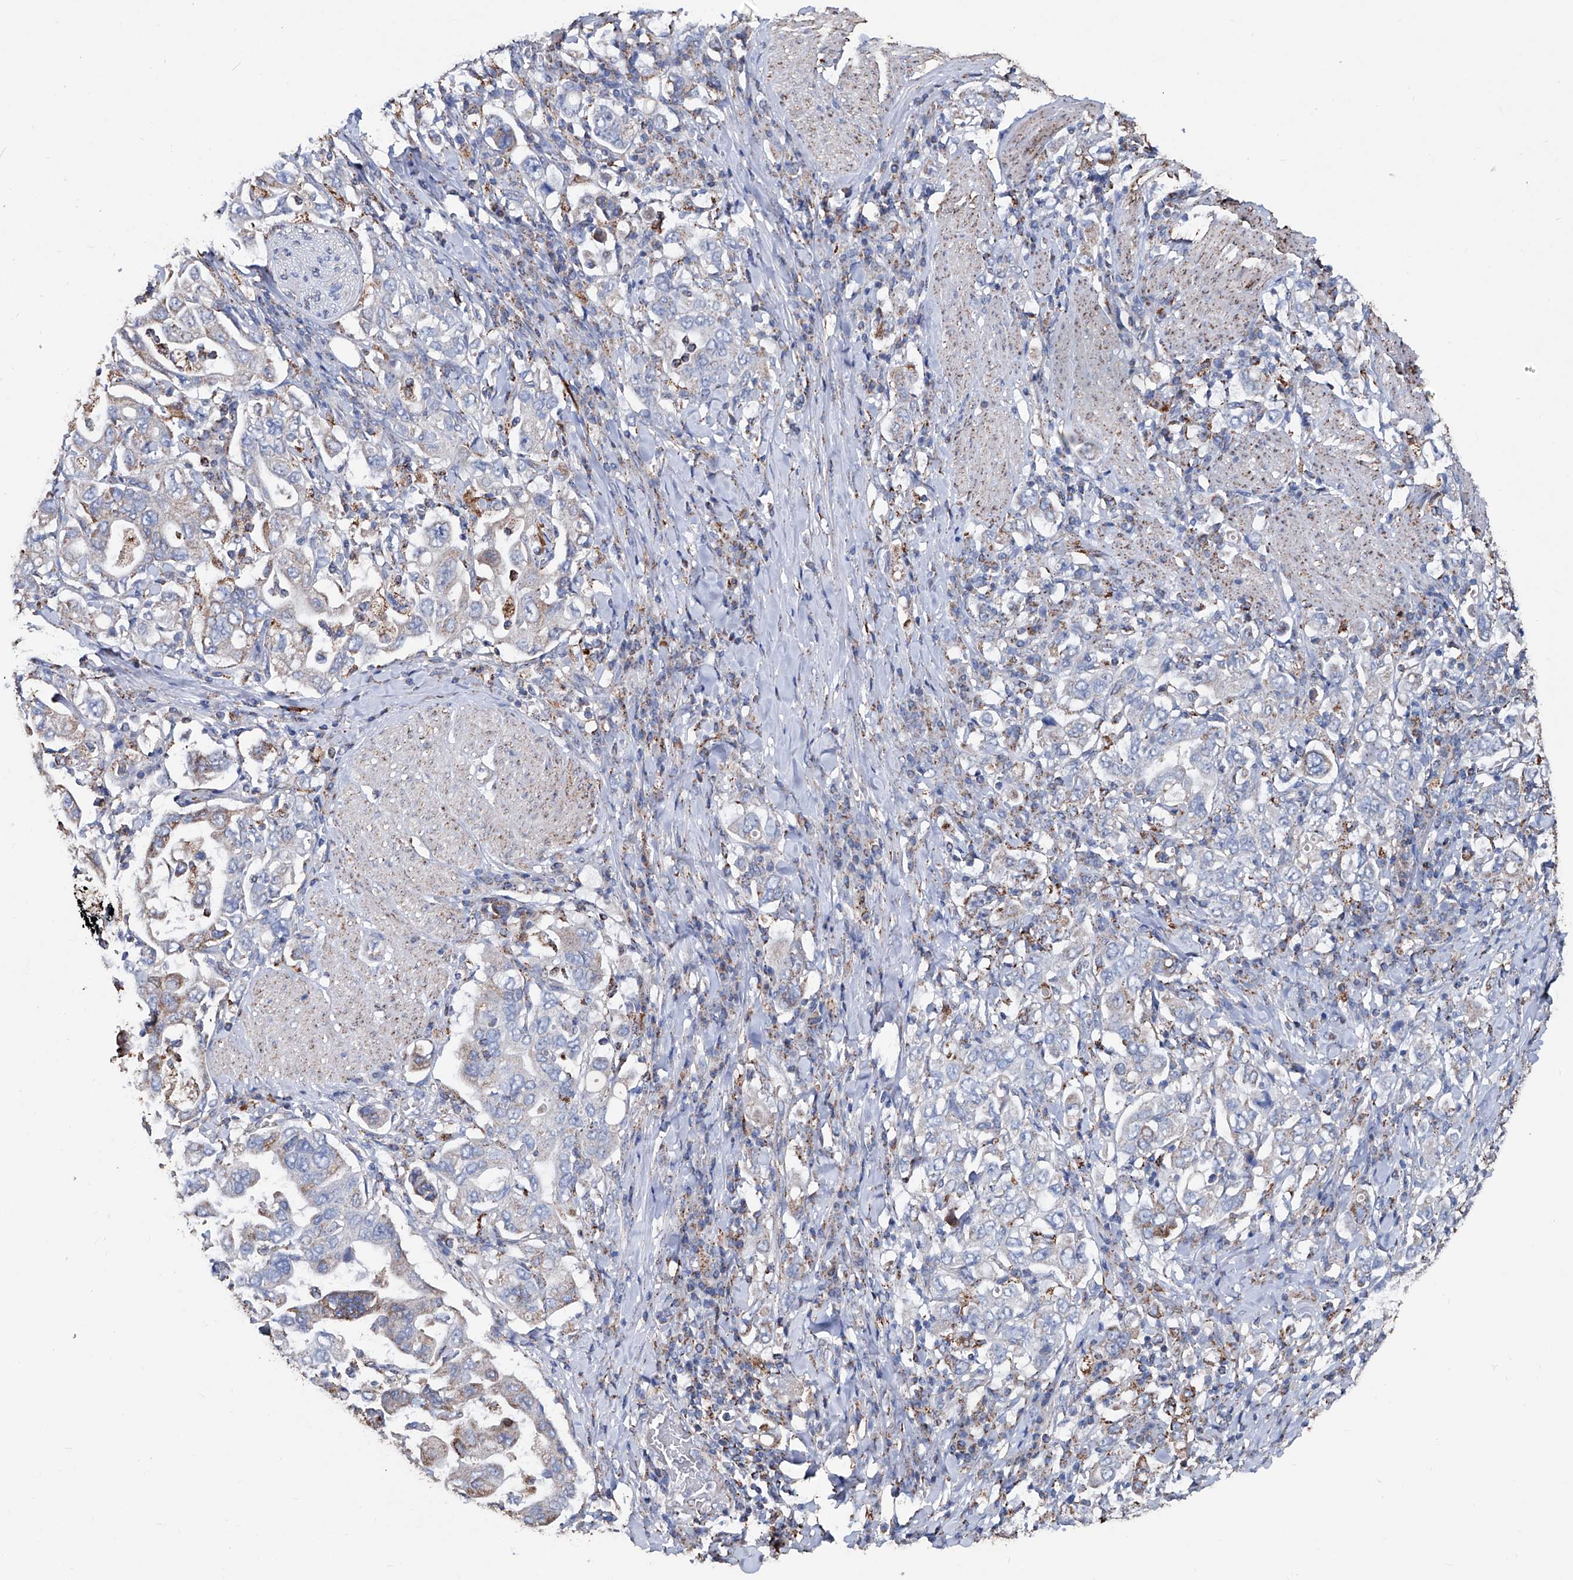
{"staining": {"intensity": "moderate", "quantity": "<25%", "location": "cytoplasmic/membranous"}, "tissue": "stomach cancer", "cell_type": "Tumor cells", "image_type": "cancer", "snomed": [{"axis": "morphology", "description": "Adenocarcinoma, NOS"}, {"axis": "topography", "description": "Stomach, upper"}], "caption": "IHC micrograph of stomach adenocarcinoma stained for a protein (brown), which exhibits low levels of moderate cytoplasmic/membranous positivity in approximately <25% of tumor cells.", "gene": "NHS", "patient": {"sex": "male", "age": 62}}